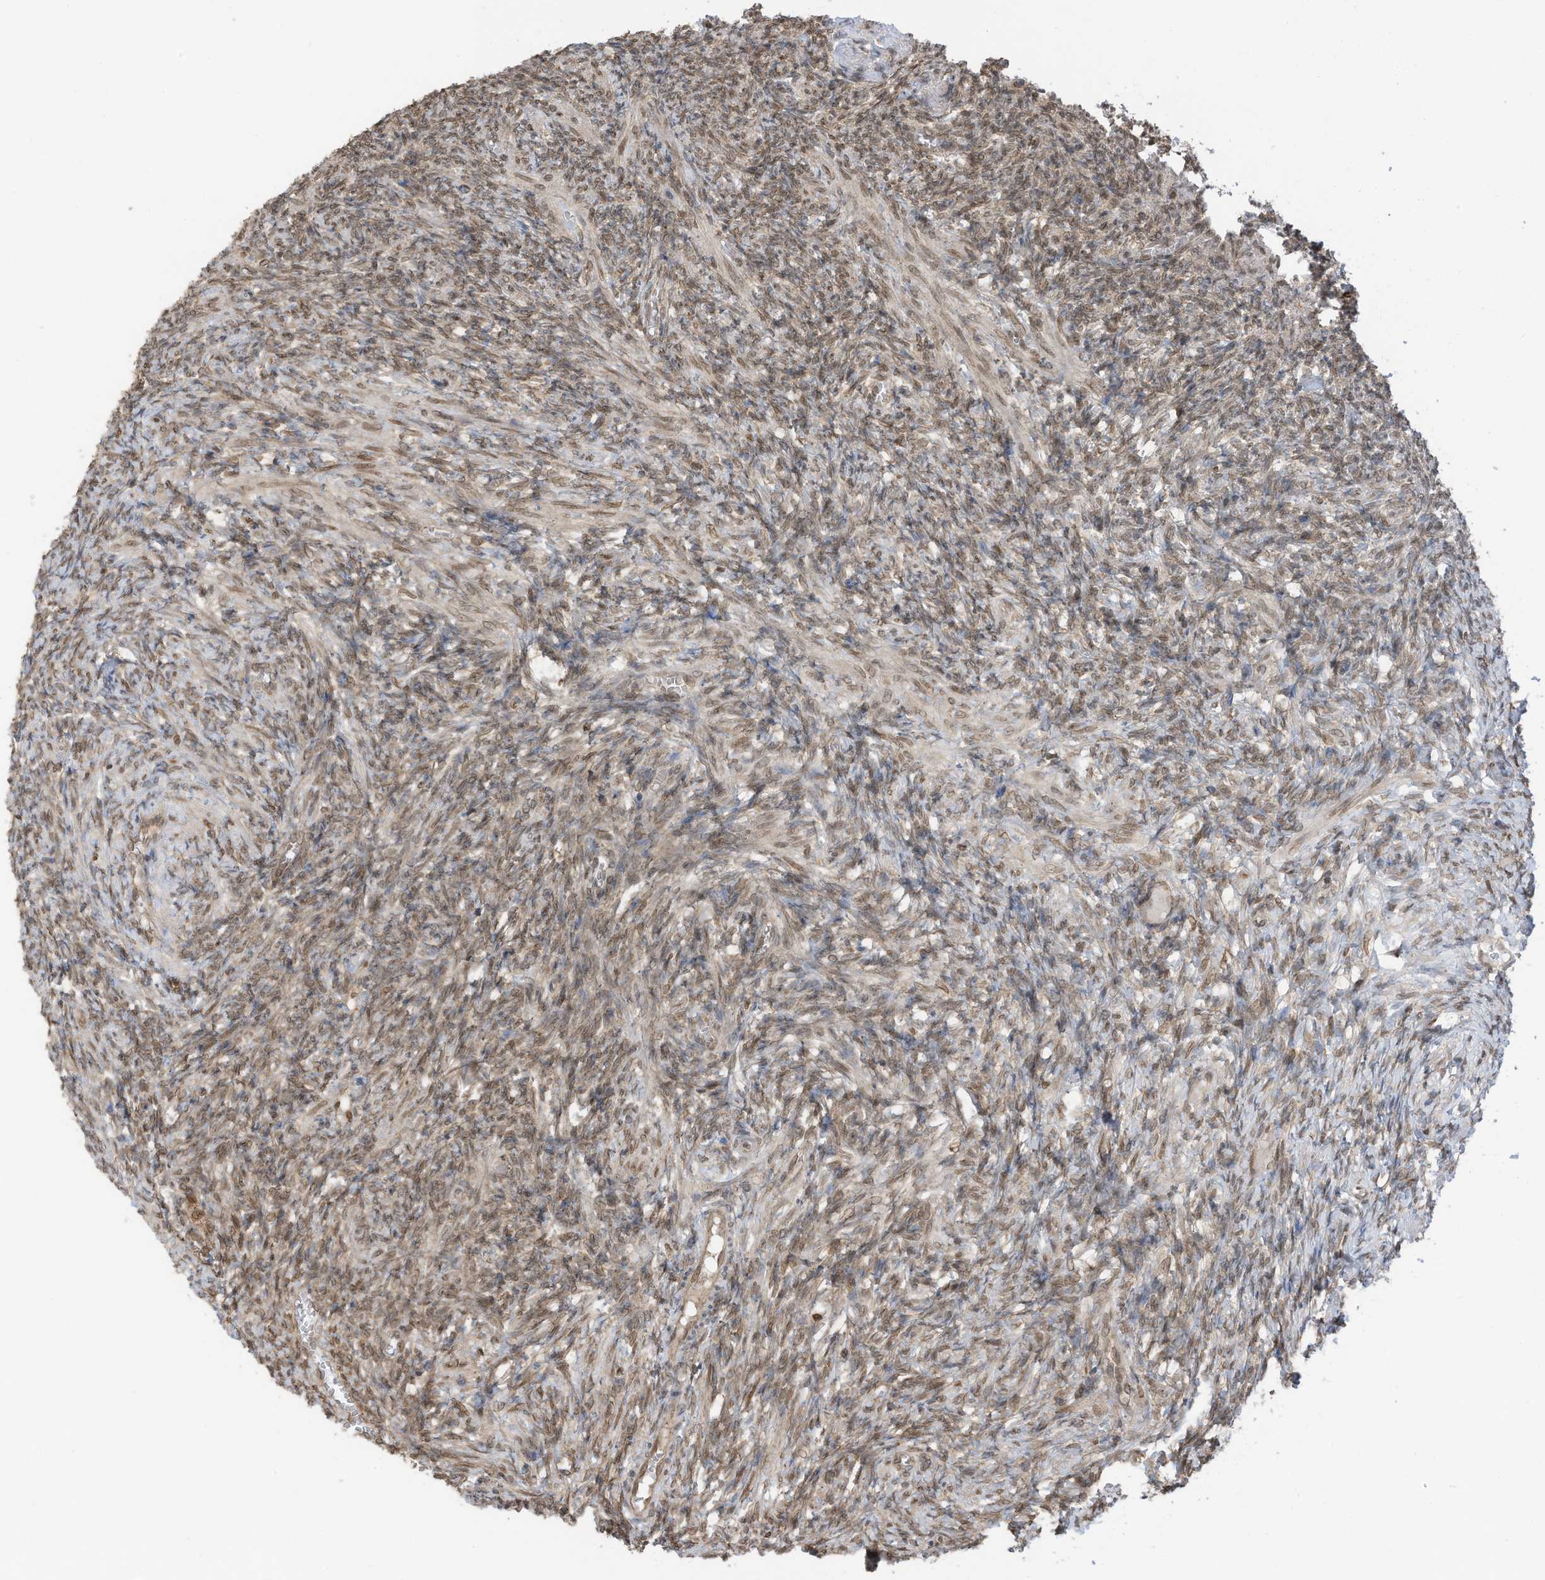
{"staining": {"intensity": "moderate", "quantity": "25%-75%", "location": "nuclear"}, "tissue": "ovary", "cell_type": "Ovarian stroma cells", "image_type": "normal", "snomed": [{"axis": "morphology", "description": "Normal tissue, NOS"}, {"axis": "topography", "description": "Ovary"}], "caption": "DAB immunohistochemical staining of unremarkable ovary shows moderate nuclear protein expression in about 25%-75% of ovarian stroma cells. (Brightfield microscopy of DAB IHC at high magnification).", "gene": "KPNB1", "patient": {"sex": "female", "age": 27}}